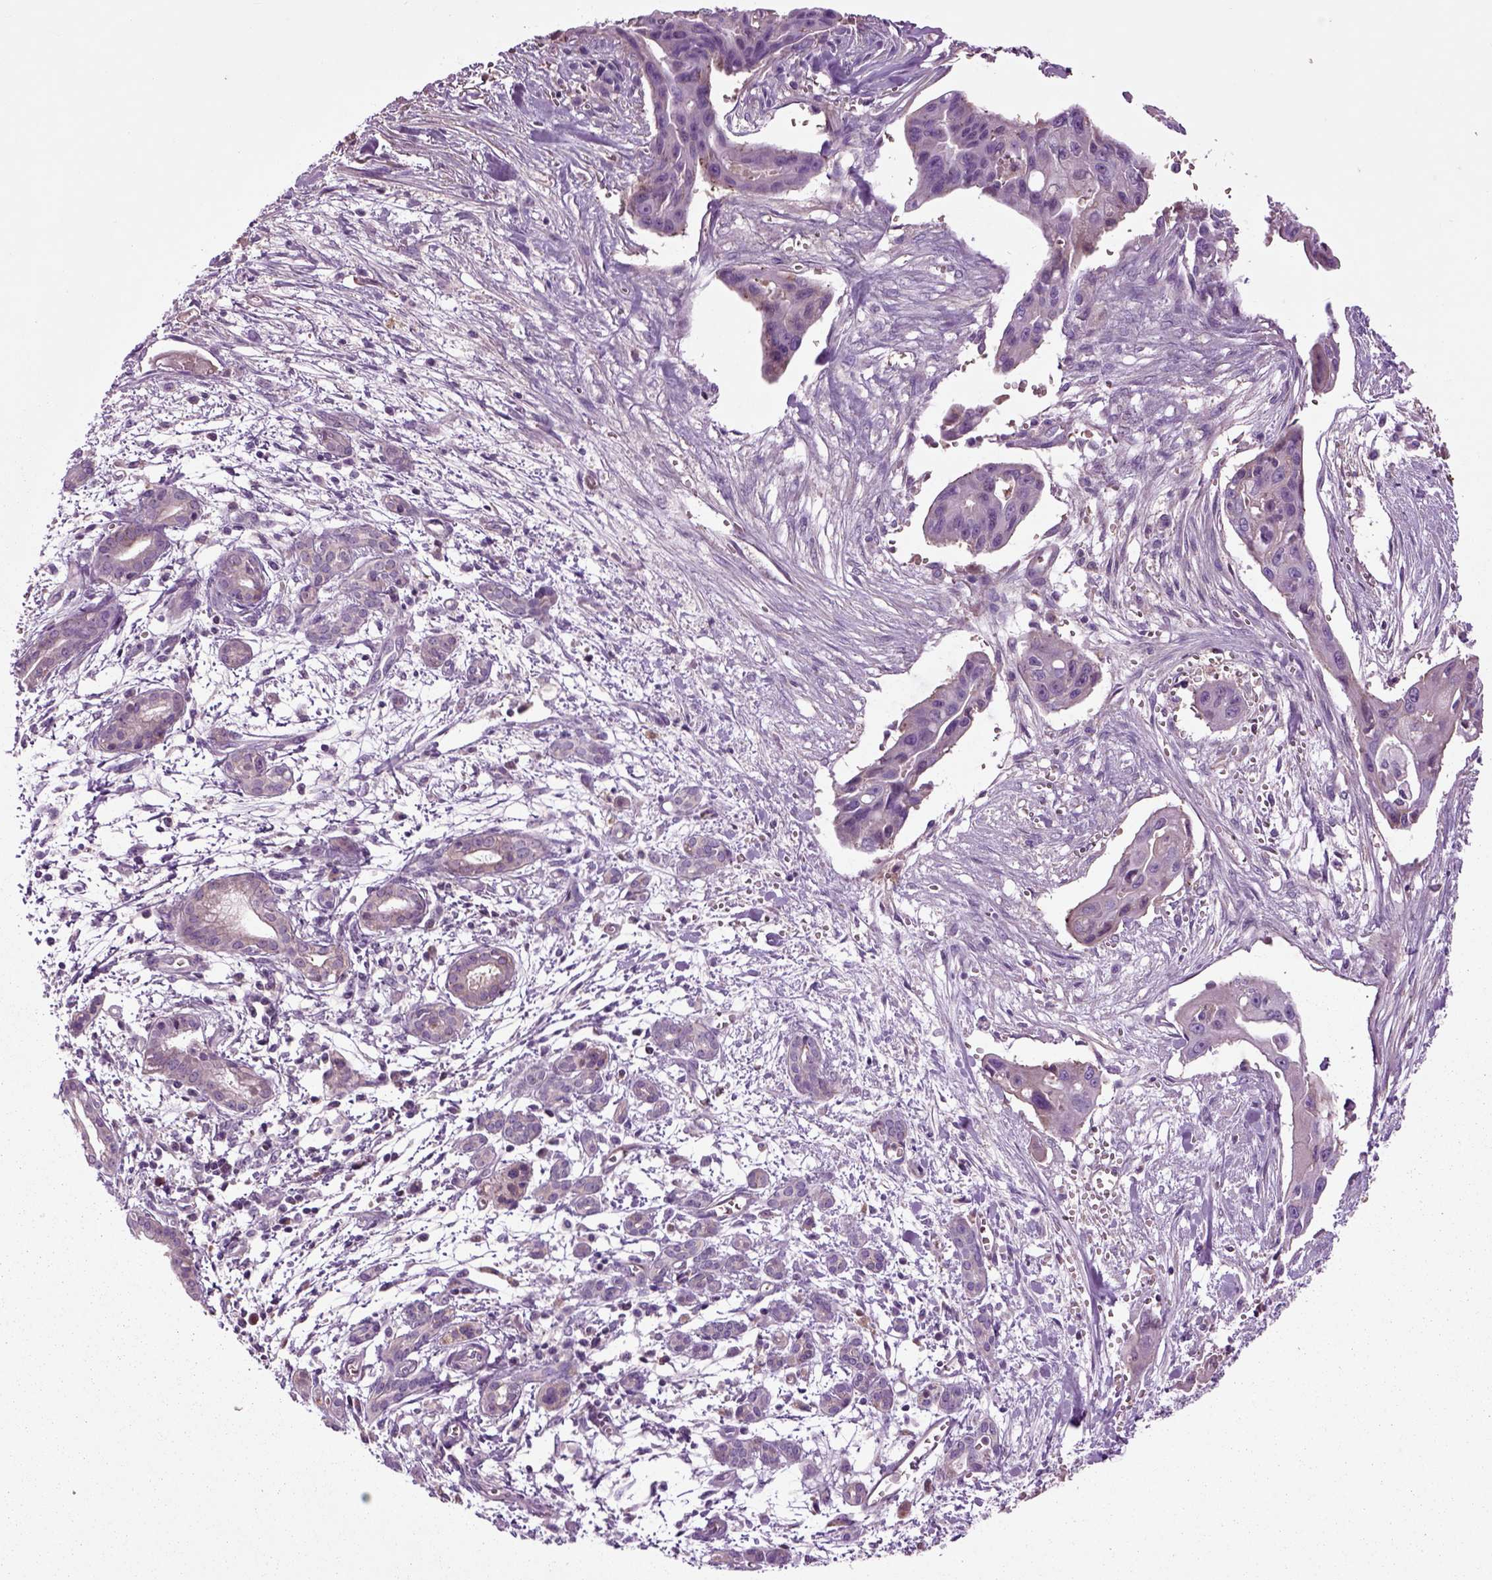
{"staining": {"intensity": "negative", "quantity": "none", "location": "none"}, "tissue": "pancreatic cancer", "cell_type": "Tumor cells", "image_type": "cancer", "snomed": [{"axis": "morphology", "description": "Adenocarcinoma, NOS"}, {"axis": "topography", "description": "Pancreas"}], "caption": "Immunohistochemistry (IHC) of human pancreatic adenocarcinoma reveals no expression in tumor cells. The staining is performed using DAB (3,3'-diaminobenzidine) brown chromogen with nuclei counter-stained in using hematoxylin.", "gene": "SPON1", "patient": {"sex": "male", "age": 60}}